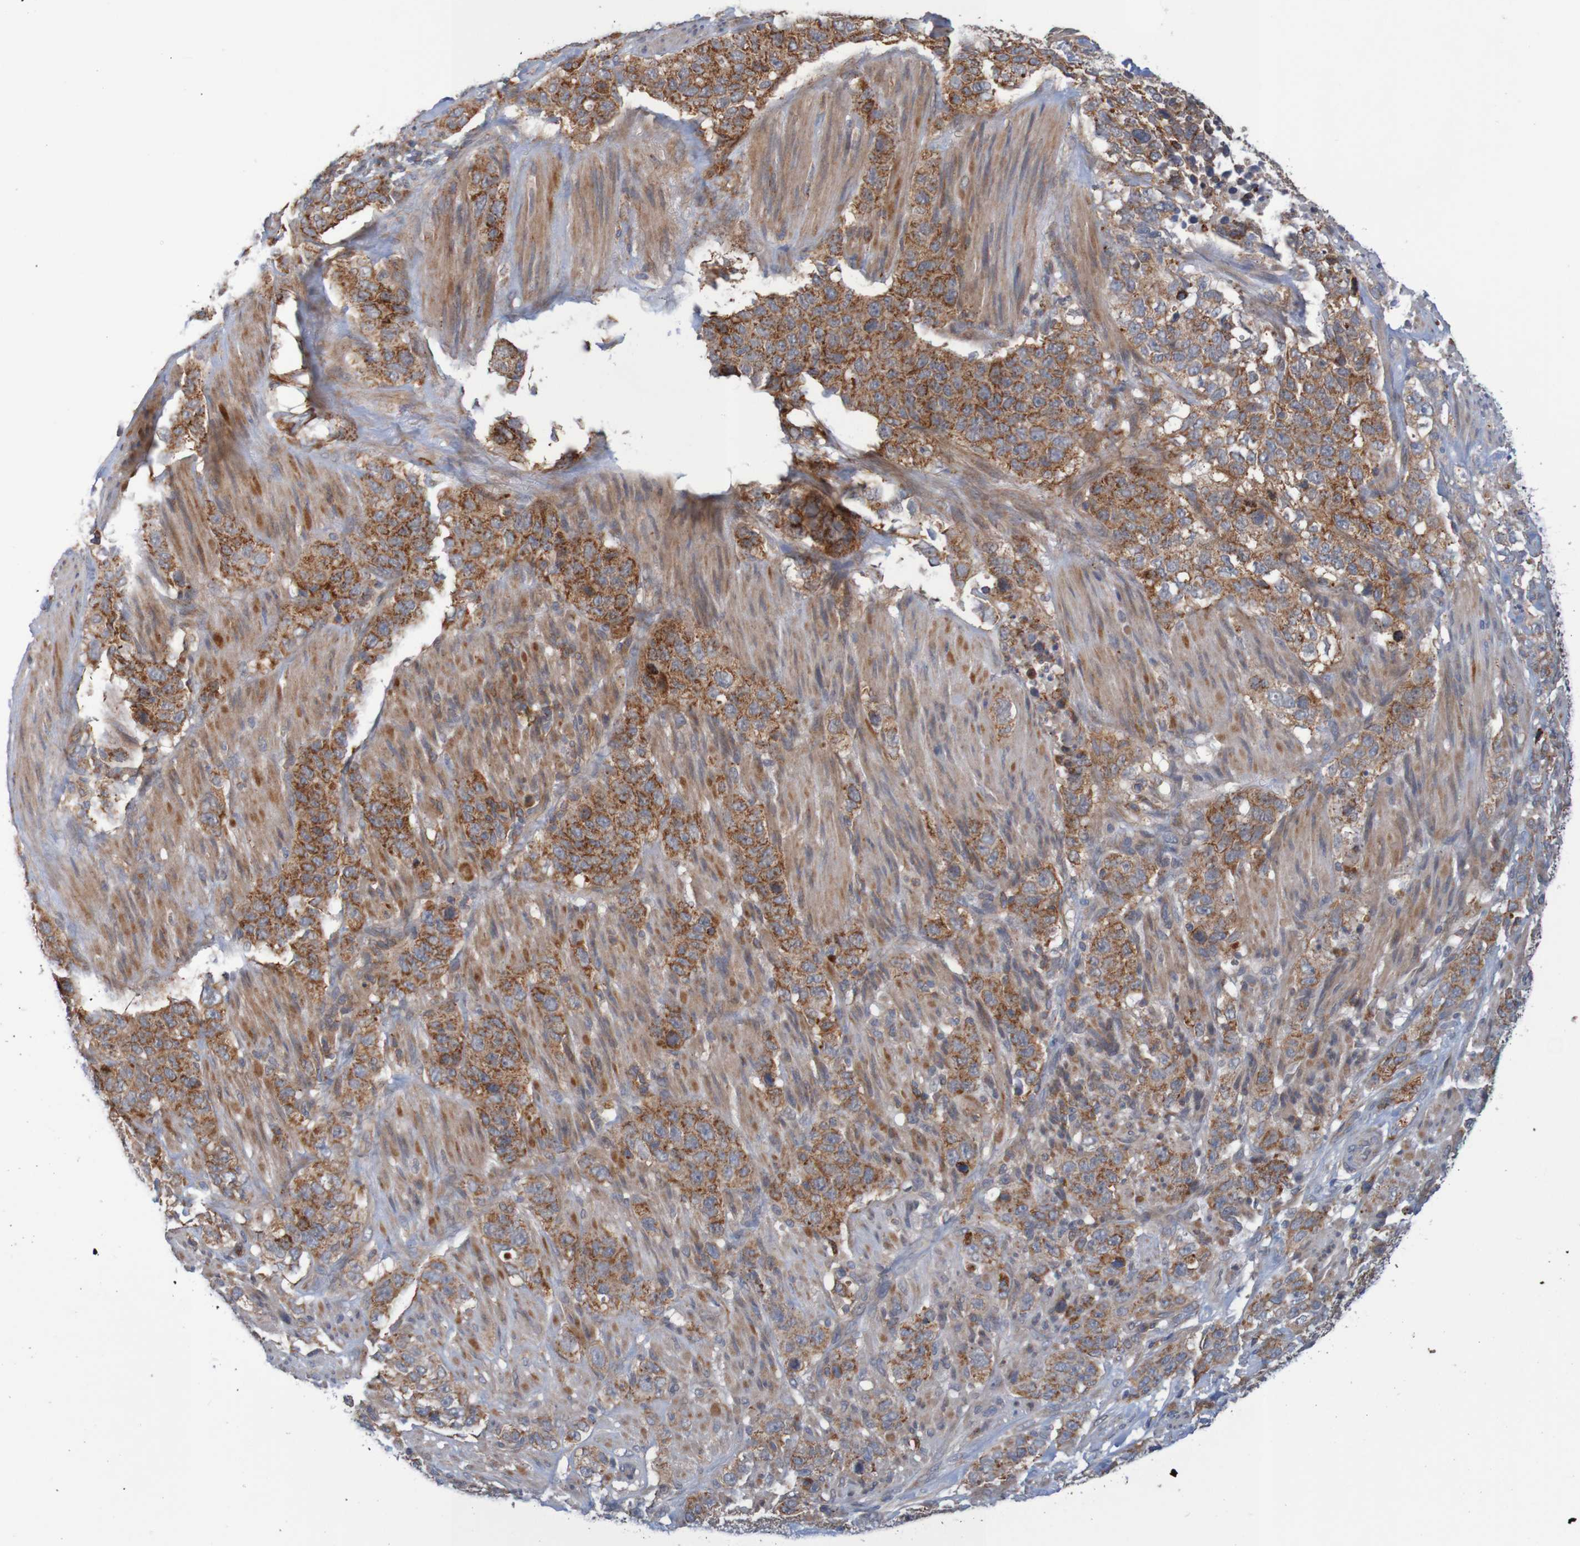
{"staining": {"intensity": "strong", "quantity": ">75%", "location": "cytoplasmic/membranous"}, "tissue": "stomach cancer", "cell_type": "Tumor cells", "image_type": "cancer", "snomed": [{"axis": "morphology", "description": "Adenocarcinoma, NOS"}, {"axis": "topography", "description": "Stomach"}], "caption": "Strong cytoplasmic/membranous protein expression is appreciated in approximately >75% of tumor cells in stomach cancer (adenocarcinoma).", "gene": "NAV2", "patient": {"sex": "male", "age": 48}}